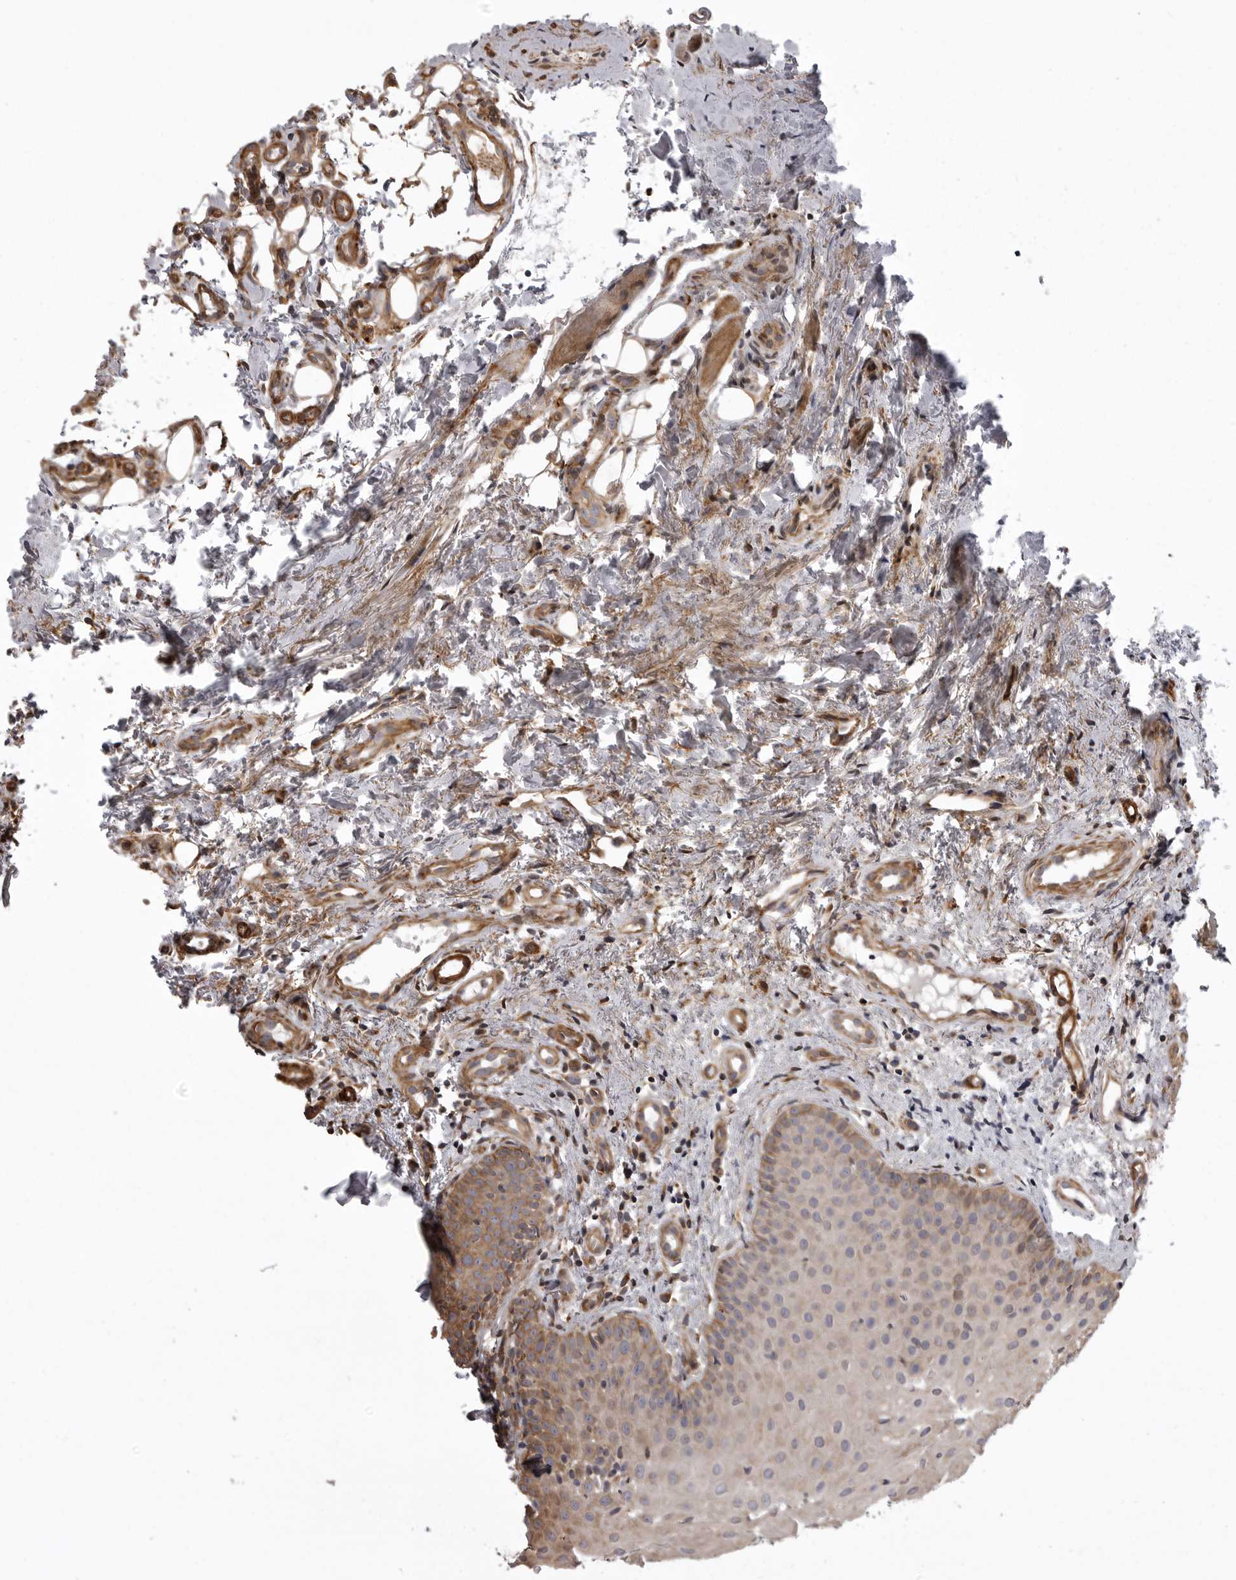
{"staining": {"intensity": "moderate", "quantity": "25%-75%", "location": "cytoplasmic/membranous"}, "tissue": "oral mucosa", "cell_type": "Squamous epithelial cells", "image_type": "normal", "snomed": [{"axis": "morphology", "description": "Normal tissue, NOS"}, {"axis": "topography", "description": "Oral tissue"}], "caption": "Benign oral mucosa shows moderate cytoplasmic/membranous expression in about 25%-75% of squamous epithelial cells, visualized by immunohistochemistry. Using DAB (brown) and hematoxylin (blue) stains, captured at high magnification using brightfield microscopy.", "gene": "ZNRF1", "patient": {"sex": "male", "age": 60}}